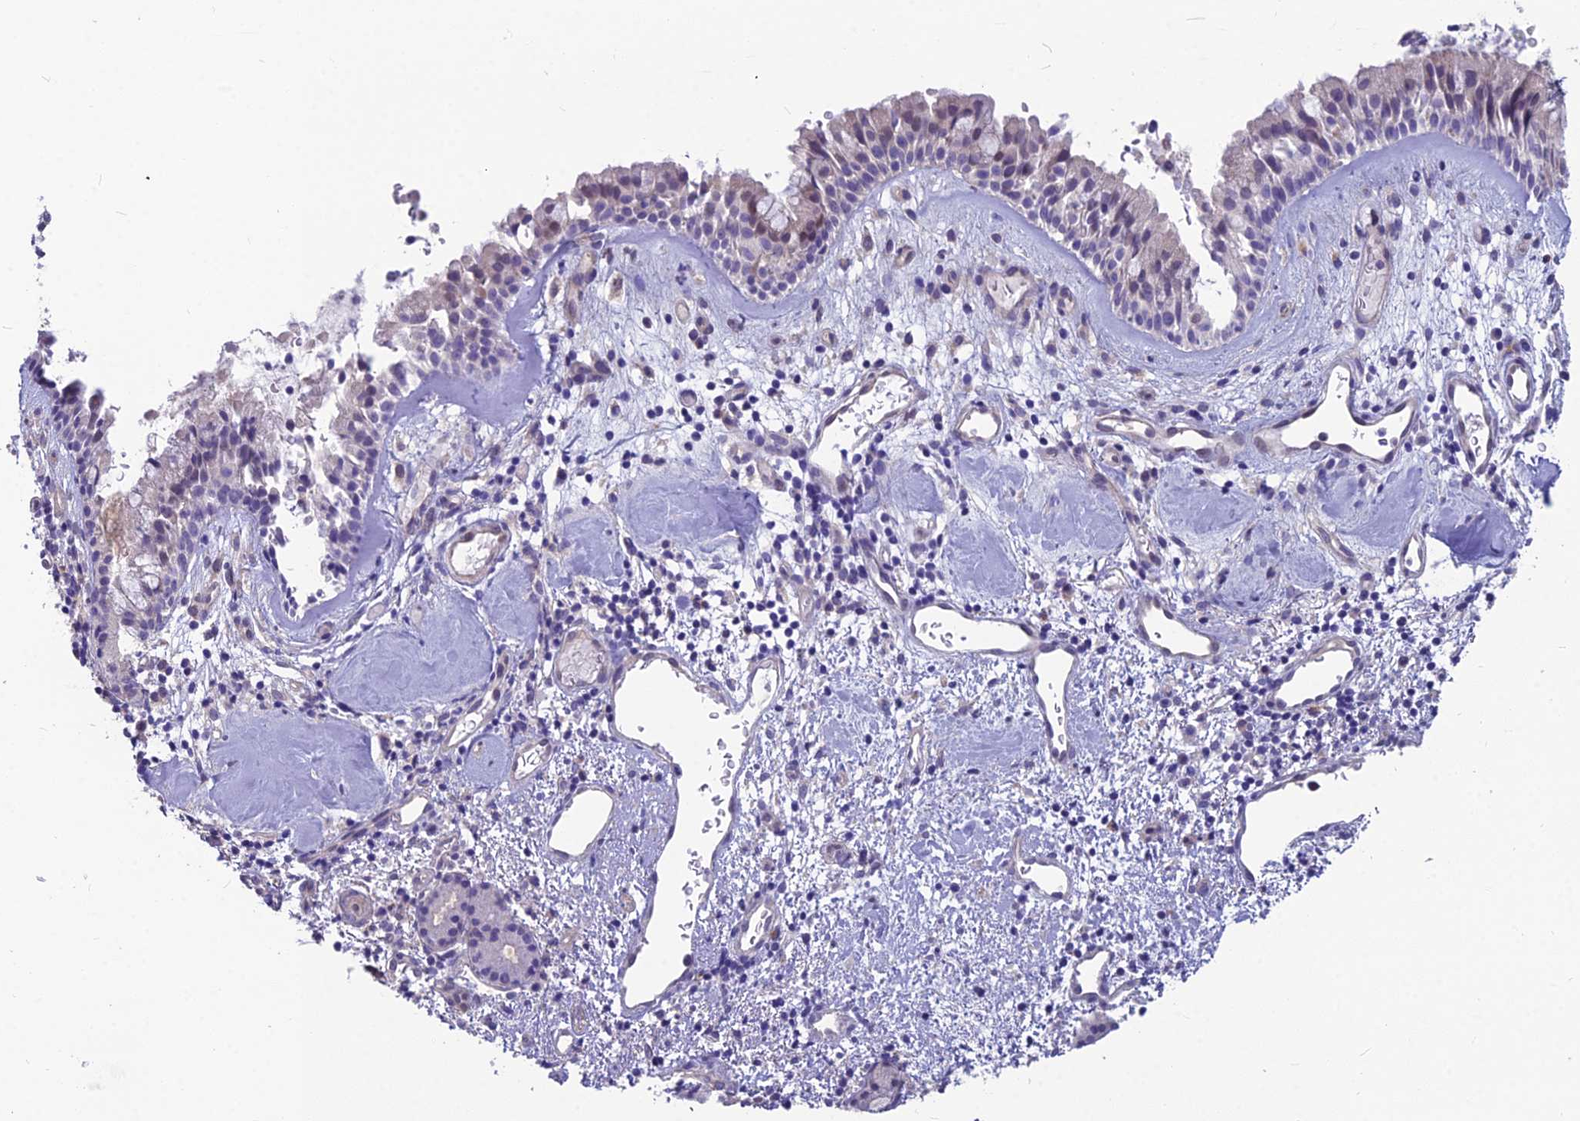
{"staining": {"intensity": "negative", "quantity": "none", "location": "none"}, "tissue": "nasopharynx", "cell_type": "Respiratory epithelial cells", "image_type": "normal", "snomed": [{"axis": "morphology", "description": "Normal tissue, NOS"}, {"axis": "topography", "description": "Nasopharynx"}], "caption": "Unremarkable nasopharynx was stained to show a protein in brown. There is no significant staining in respiratory epithelial cells. (DAB IHC, high magnification).", "gene": "MVD", "patient": {"sex": "male", "age": 82}}